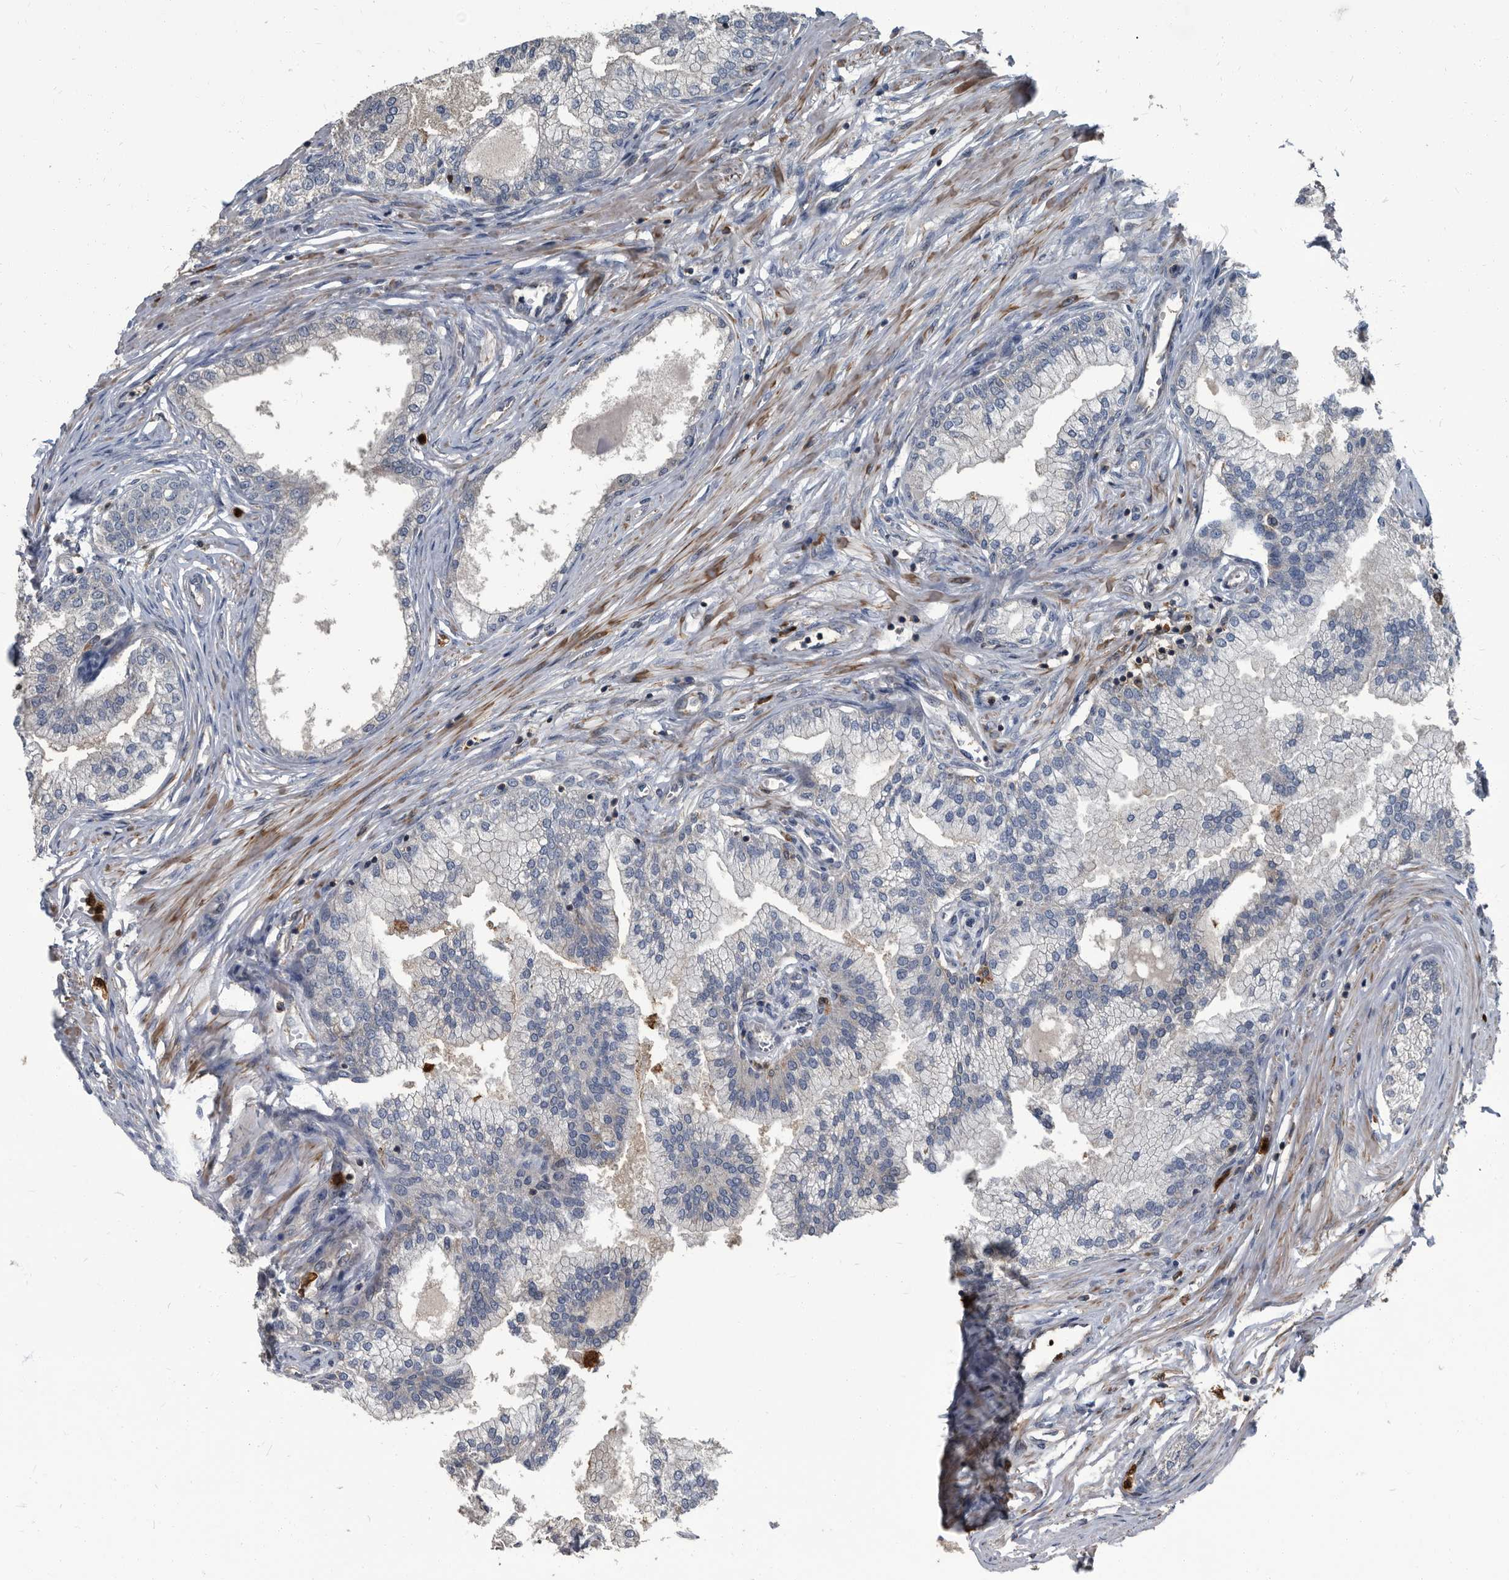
{"staining": {"intensity": "weak", "quantity": "25%-75%", "location": "cytoplasmic/membranous"}, "tissue": "prostate", "cell_type": "Glandular cells", "image_type": "normal", "snomed": [{"axis": "morphology", "description": "Normal tissue, NOS"}, {"axis": "morphology", "description": "Urothelial carcinoma, Low grade"}, {"axis": "topography", "description": "Urinary bladder"}, {"axis": "topography", "description": "Prostate"}], "caption": "Prostate stained with IHC displays weak cytoplasmic/membranous staining in about 25%-75% of glandular cells.", "gene": "CDV3", "patient": {"sex": "male", "age": 60}}